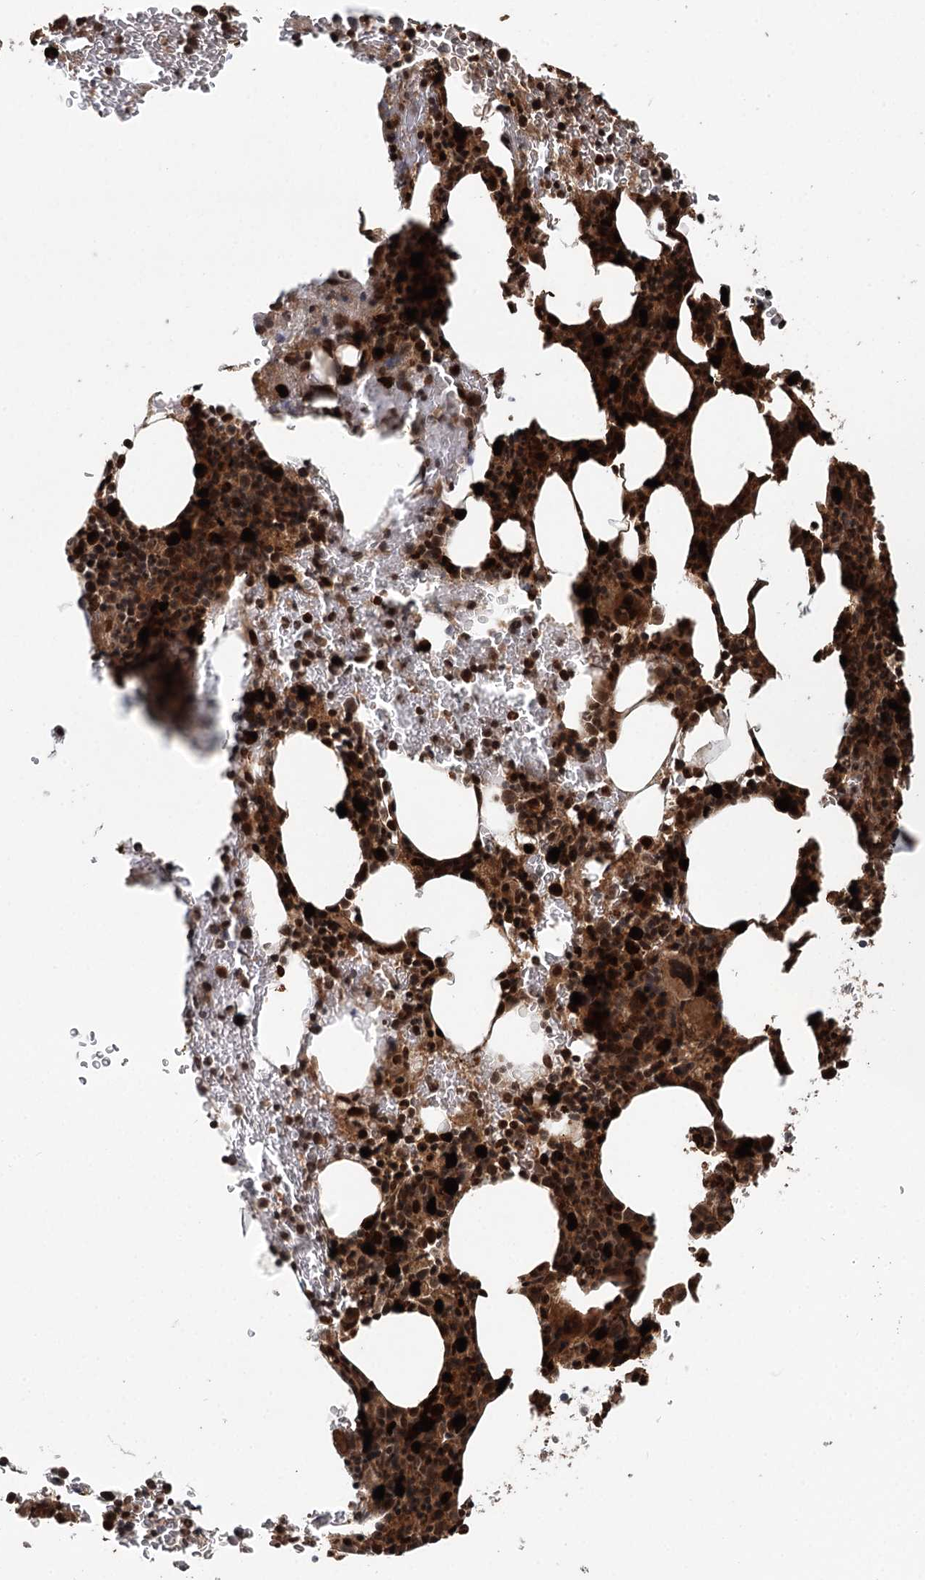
{"staining": {"intensity": "strong", "quantity": ">75%", "location": "cytoplasmic/membranous,nuclear"}, "tissue": "bone marrow", "cell_type": "Hematopoietic cells", "image_type": "normal", "snomed": [{"axis": "morphology", "description": "Normal tissue, NOS"}, {"axis": "topography", "description": "Bone marrow"}], "caption": "IHC (DAB (3,3'-diaminobenzidine)) staining of unremarkable human bone marrow shows strong cytoplasmic/membranous,nuclear protein positivity in approximately >75% of hematopoietic cells.", "gene": "N6AMT1", "patient": {"sex": "male", "age": 79}}